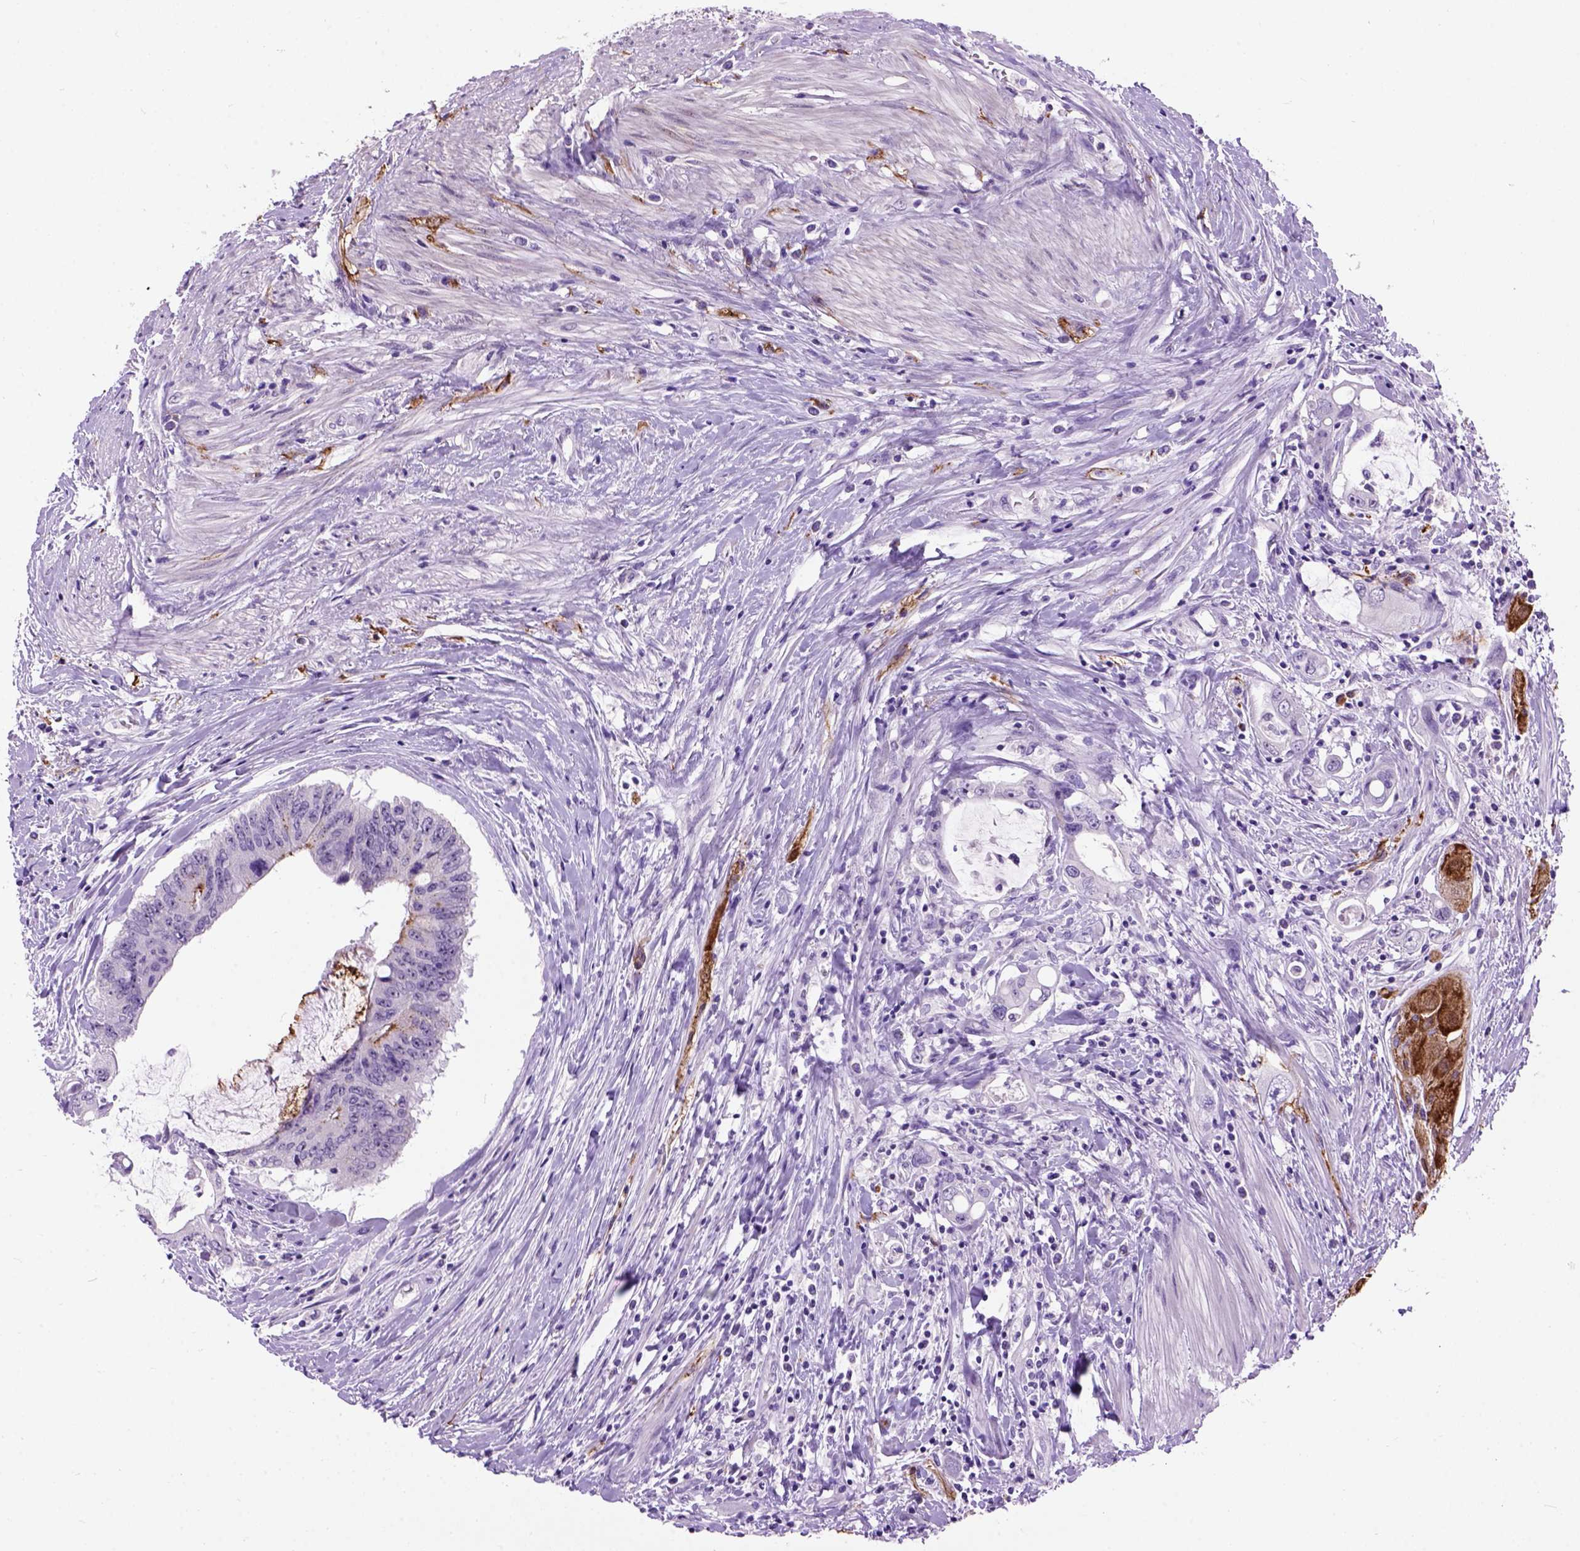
{"staining": {"intensity": "strong", "quantity": "<25%", "location": "cytoplasmic/membranous"}, "tissue": "colorectal cancer", "cell_type": "Tumor cells", "image_type": "cancer", "snomed": [{"axis": "morphology", "description": "Adenocarcinoma, NOS"}, {"axis": "topography", "description": "Rectum"}], "caption": "A brown stain labels strong cytoplasmic/membranous expression of a protein in colorectal cancer tumor cells. The protein of interest is stained brown, and the nuclei are stained in blue (DAB IHC with brightfield microscopy, high magnification).", "gene": "MAPT", "patient": {"sex": "male", "age": 59}}